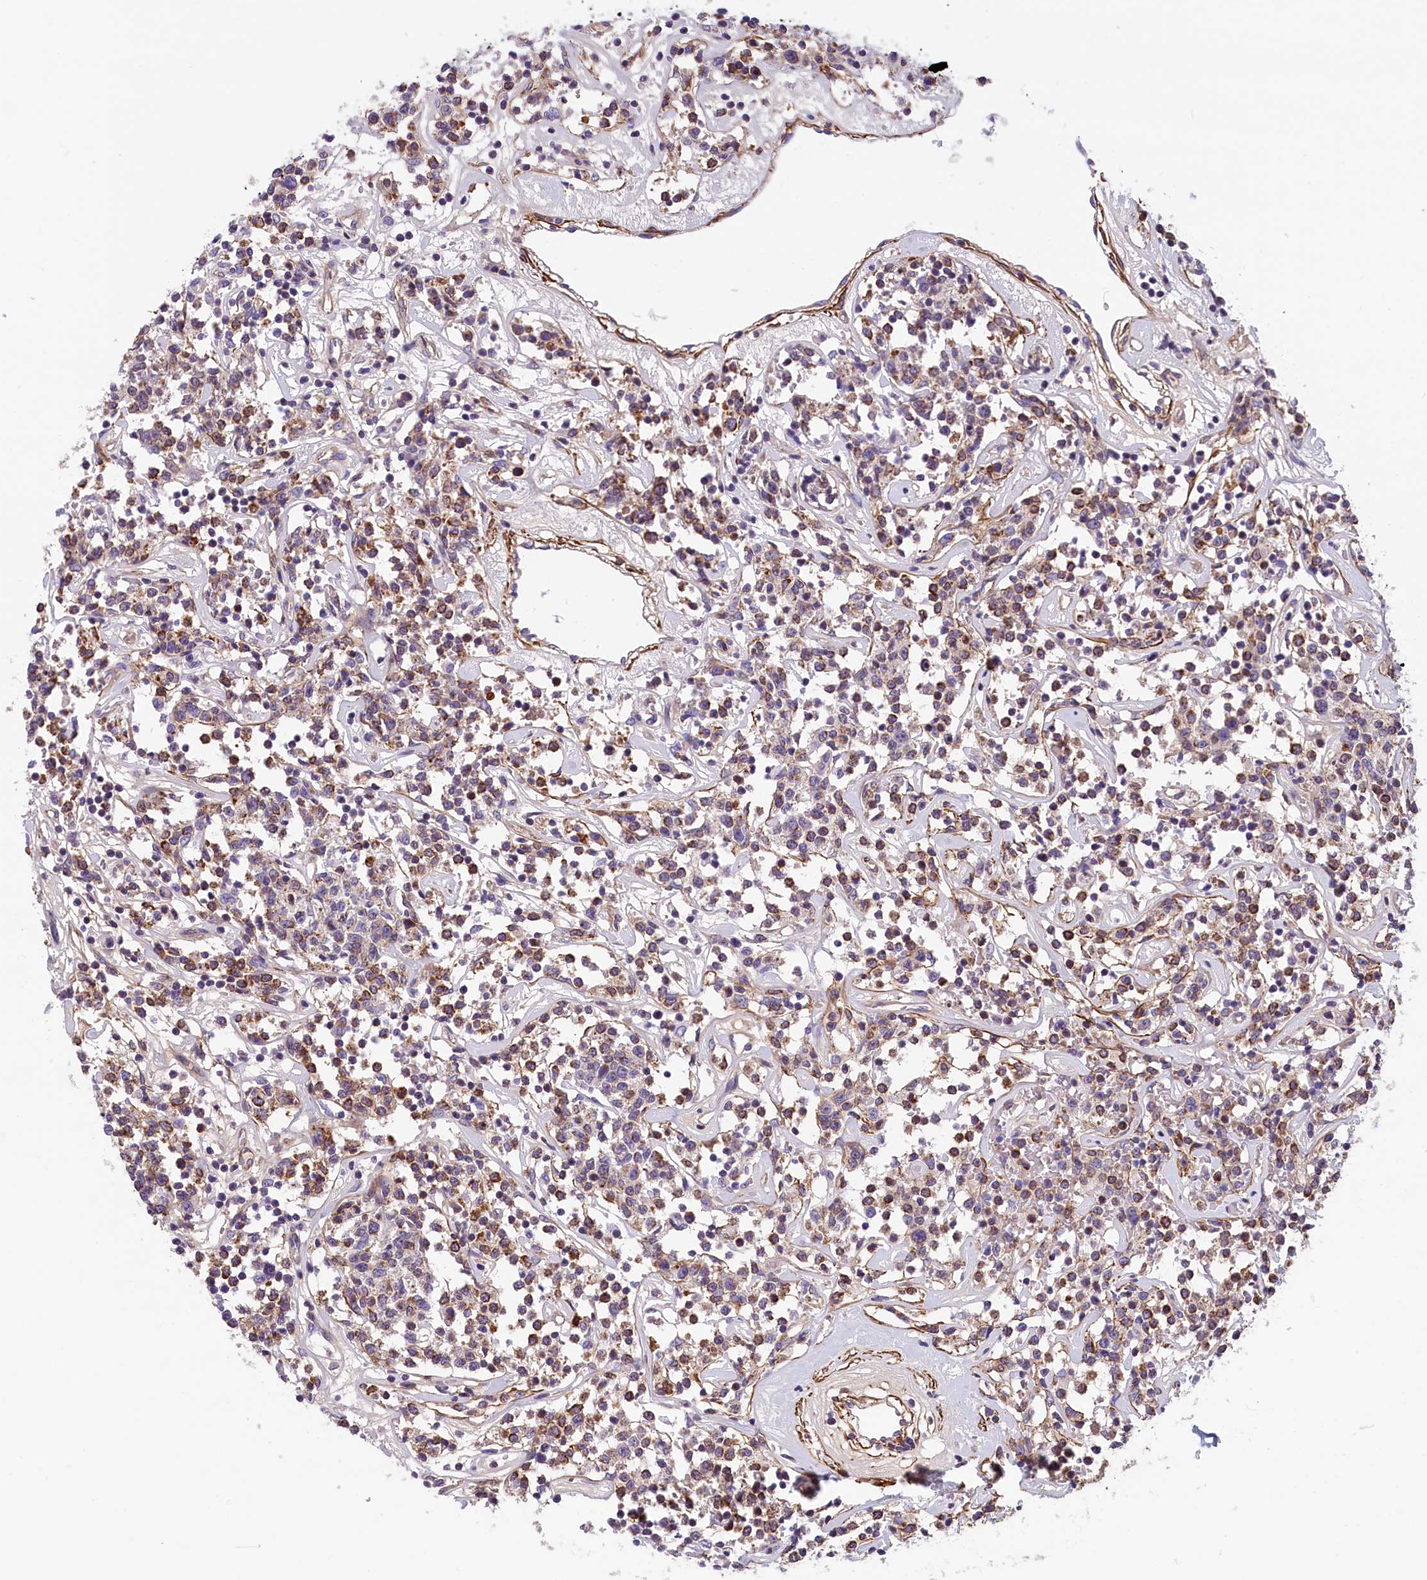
{"staining": {"intensity": "moderate", "quantity": "25%-75%", "location": "cytoplasmic/membranous"}, "tissue": "lymphoma", "cell_type": "Tumor cells", "image_type": "cancer", "snomed": [{"axis": "morphology", "description": "Malignant lymphoma, non-Hodgkin's type, Low grade"}, {"axis": "topography", "description": "Small intestine"}], "caption": "This image demonstrates IHC staining of lymphoma, with medium moderate cytoplasmic/membranous positivity in approximately 25%-75% of tumor cells.", "gene": "BCL2L13", "patient": {"sex": "female", "age": 59}}